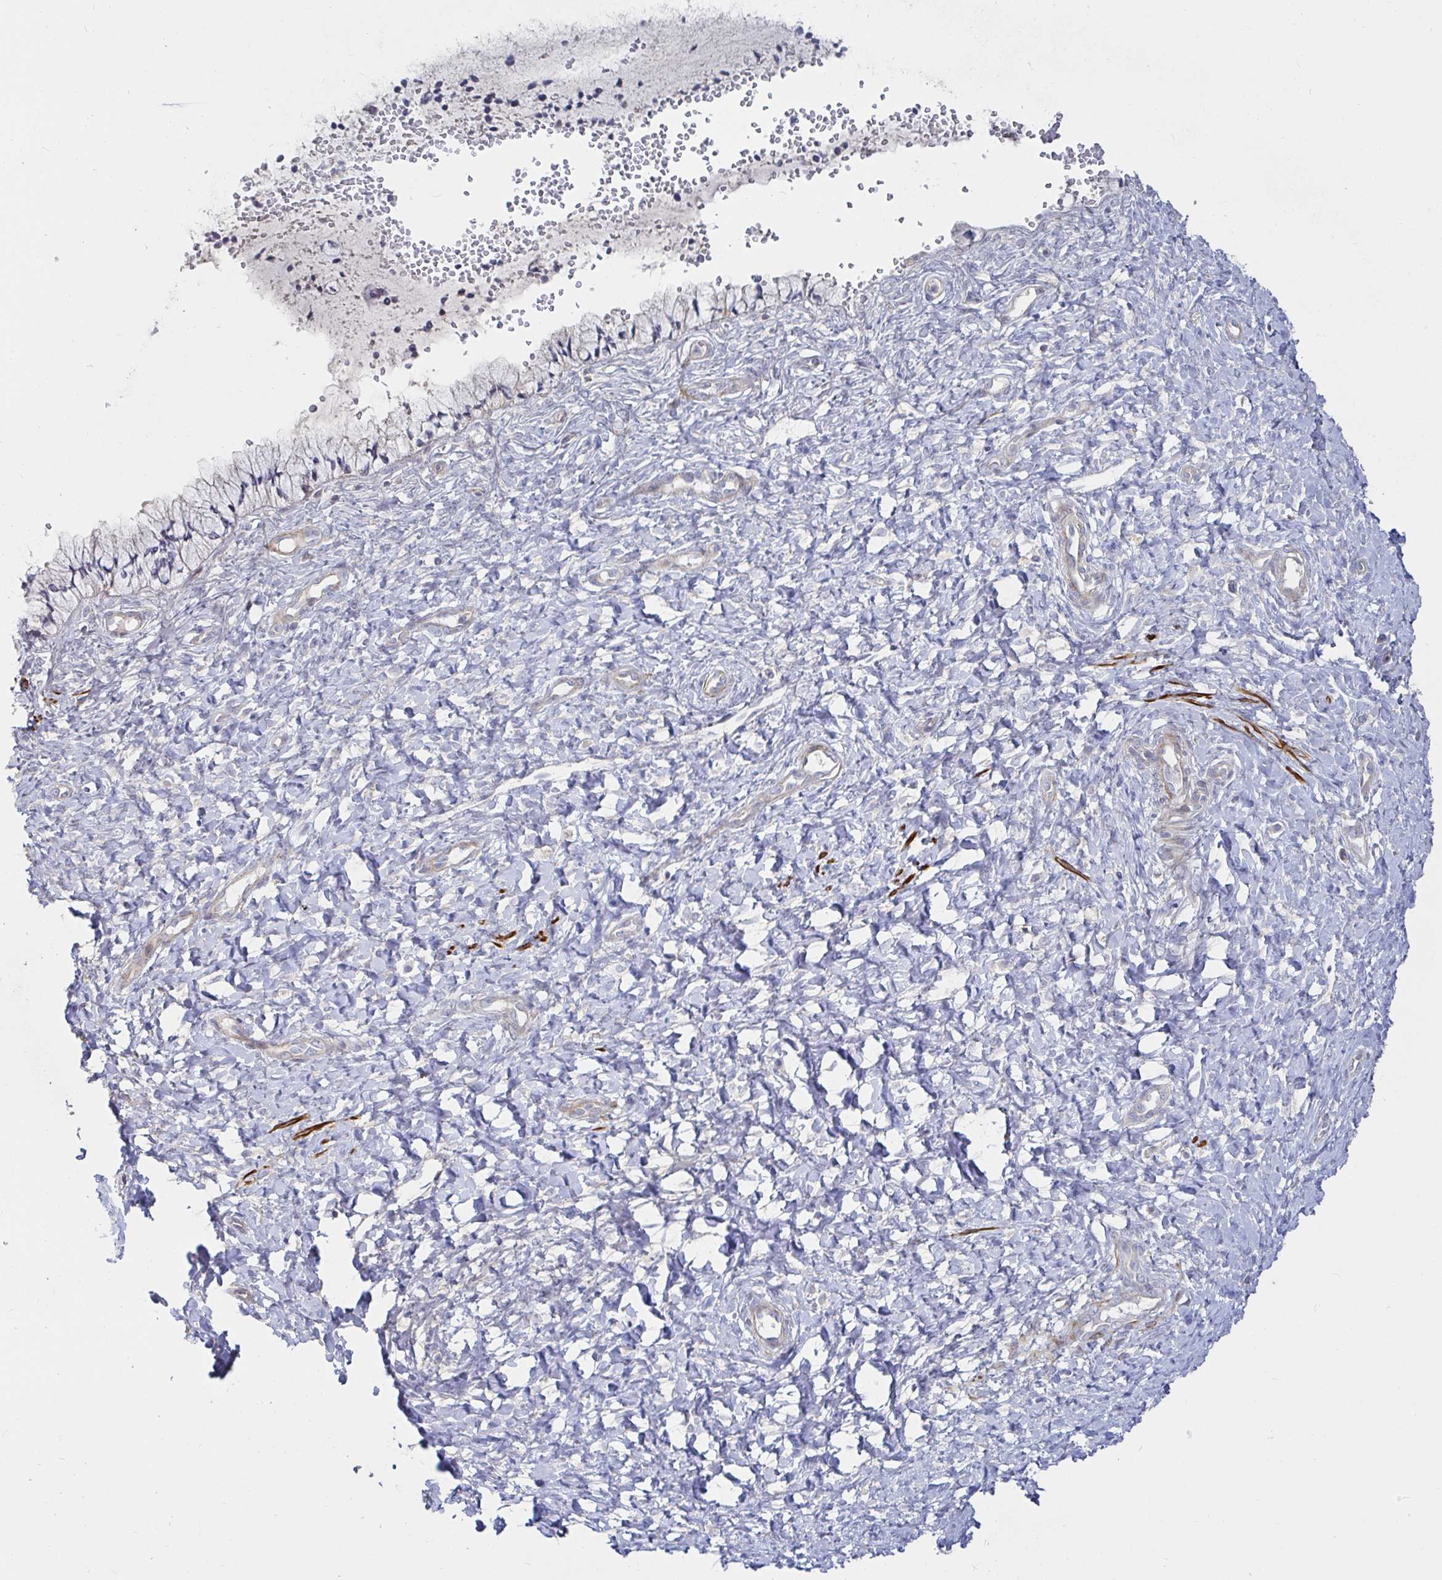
{"staining": {"intensity": "negative", "quantity": "none", "location": "none"}, "tissue": "cervix", "cell_type": "Glandular cells", "image_type": "normal", "snomed": [{"axis": "morphology", "description": "Normal tissue, NOS"}, {"axis": "topography", "description": "Cervix"}], "caption": "Photomicrograph shows no protein positivity in glandular cells of unremarkable cervix. (DAB (3,3'-diaminobenzidine) immunohistochemistry, high magnification).", "gene": "SSH2", "patient": {"sex": "female", "age": 37}}